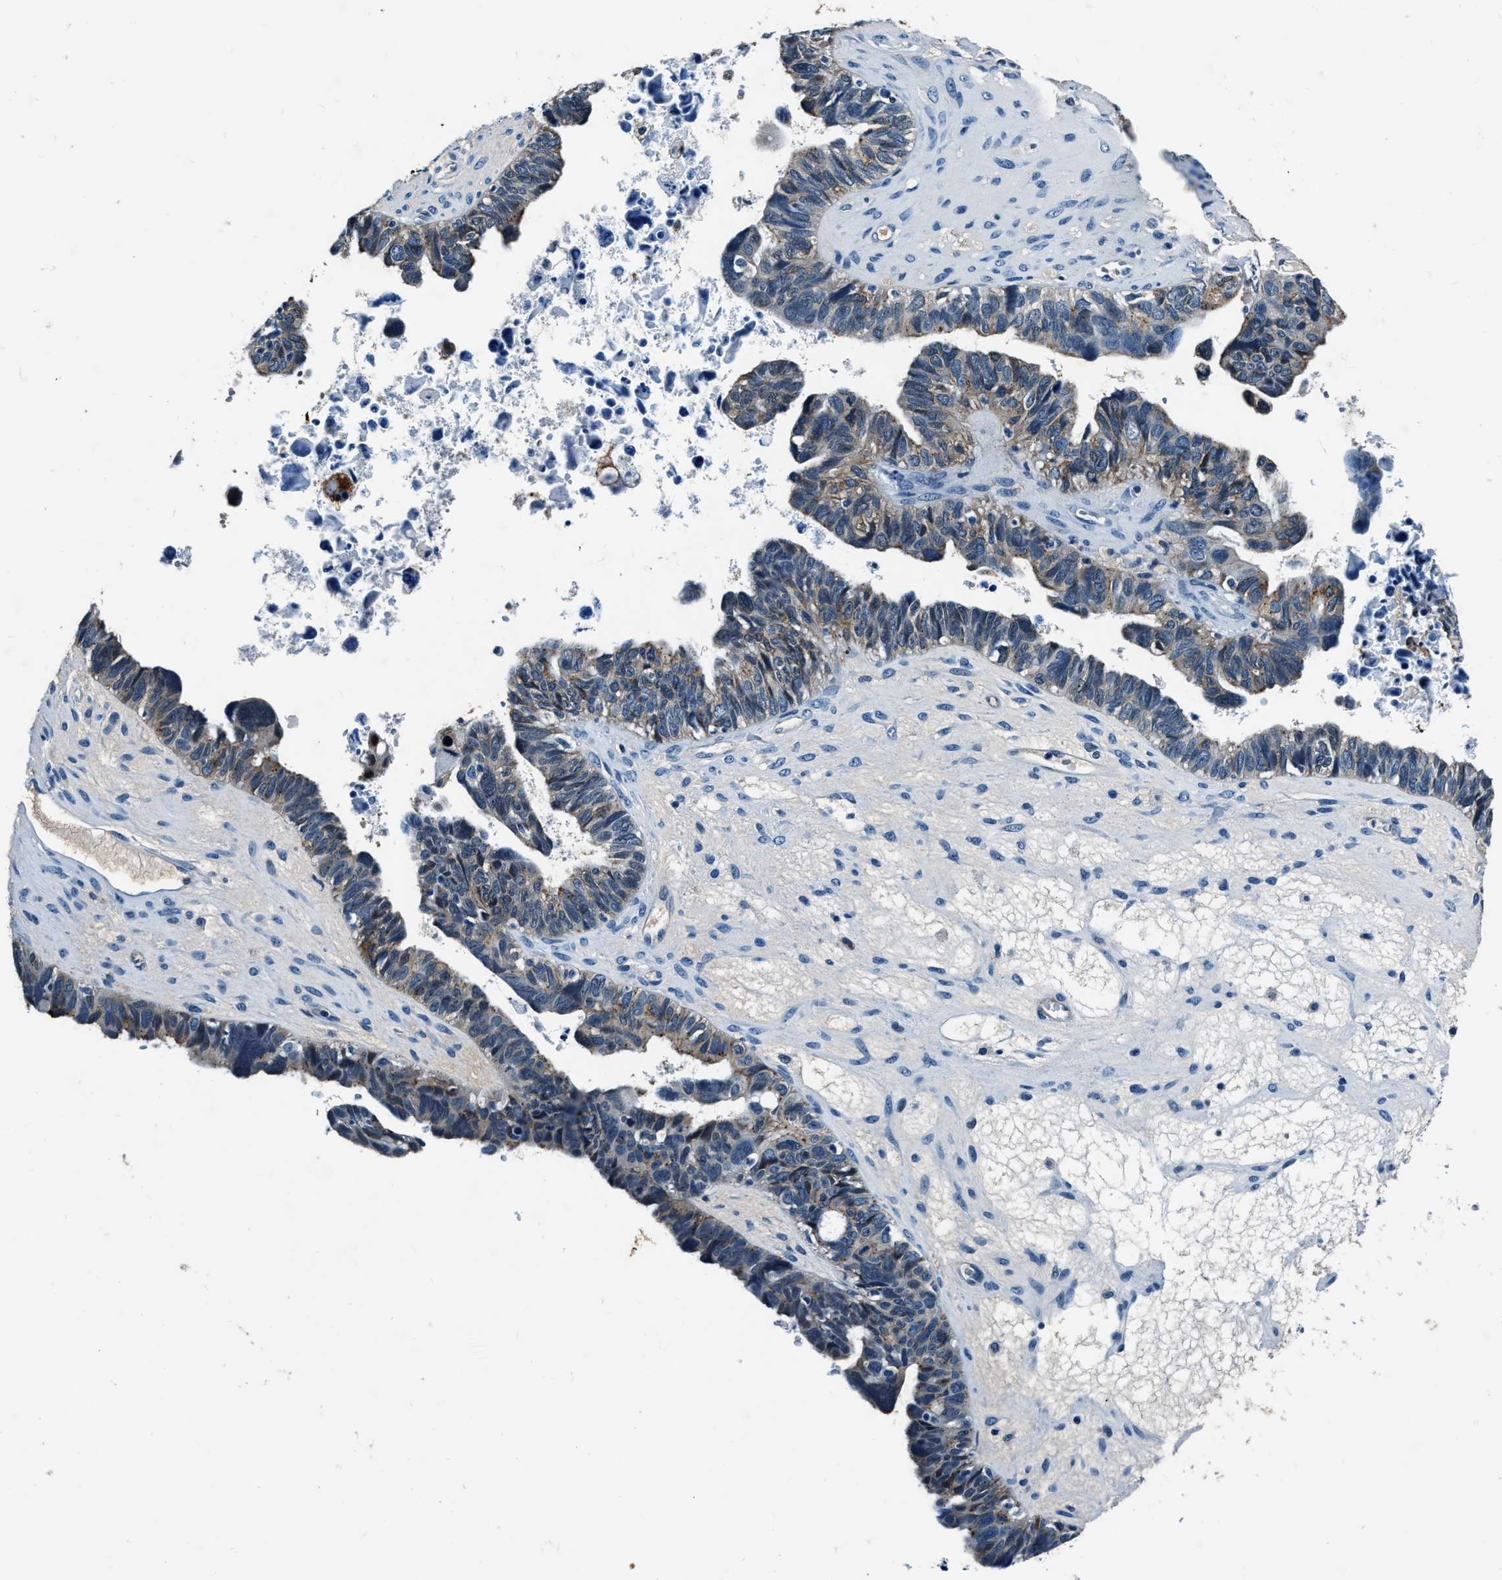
{"staining": {"intensity": "weak", "quantity": "25%-75%", "location": "cytoplasmic/membranous"}, "tissue": "ovarian cancer", "cell_type": "Tumor cells", "image_type": "cancer", "snomed": [{"axis": "morphology", "description": "Cystadenocarcinoma, serous, NOS"}, {"axis": "topography", "description": "Ovary"}], "caption": "High-power microscopy captured an IHC micrograph of ovarian serous cystadenocarcinoma, revealing weak cytoplasmic/membranous positivity in approximately 25%-75% of tumor cells.", "gene": "PTPDC1", "patient": {"sex": "female", "age": 79}}